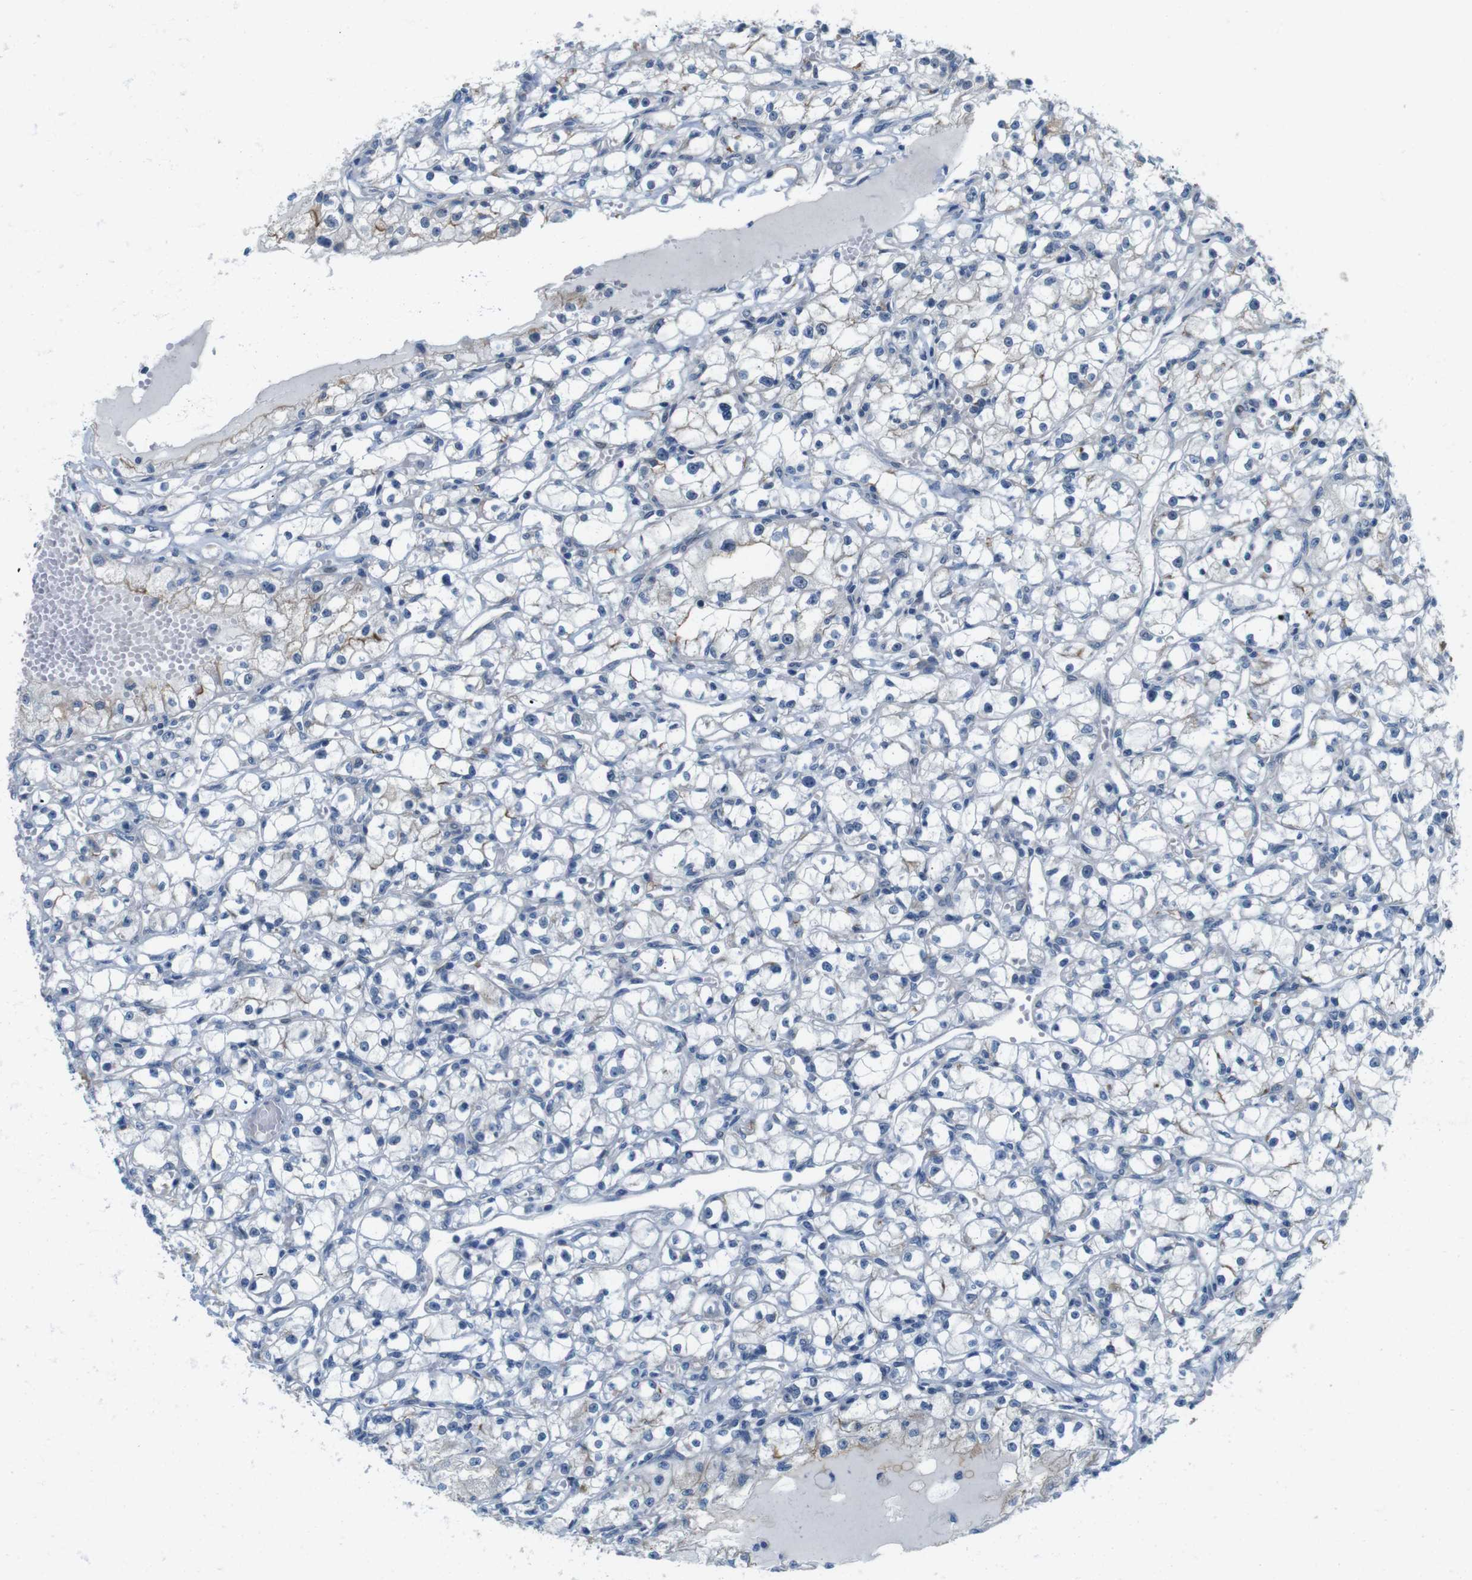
{"staining": {"intensity": "negative", "quantity": "none", "location": "none"}, "tissue": "renal cancer", "cell_type": "Tumor cells", "image_type": "cancer", "snomed": [{"axis": "morphology", "description": "Adenocarcinoma, NOS"}, {"axis": "topography", "description": "Kidney"}], "caption": "This photomicrograph is of adenocarcinoma (renal) stained with immunohistochemistry (IHC) to label a protein in brown with the nuclei are counter-stained blue. There is no positivity in tumor cells. (Immunohistochemistry (ihc), brightfield microscopy, high magnification).", "gene": "SKI", "patient": {"sex": "male", "age": 56}}